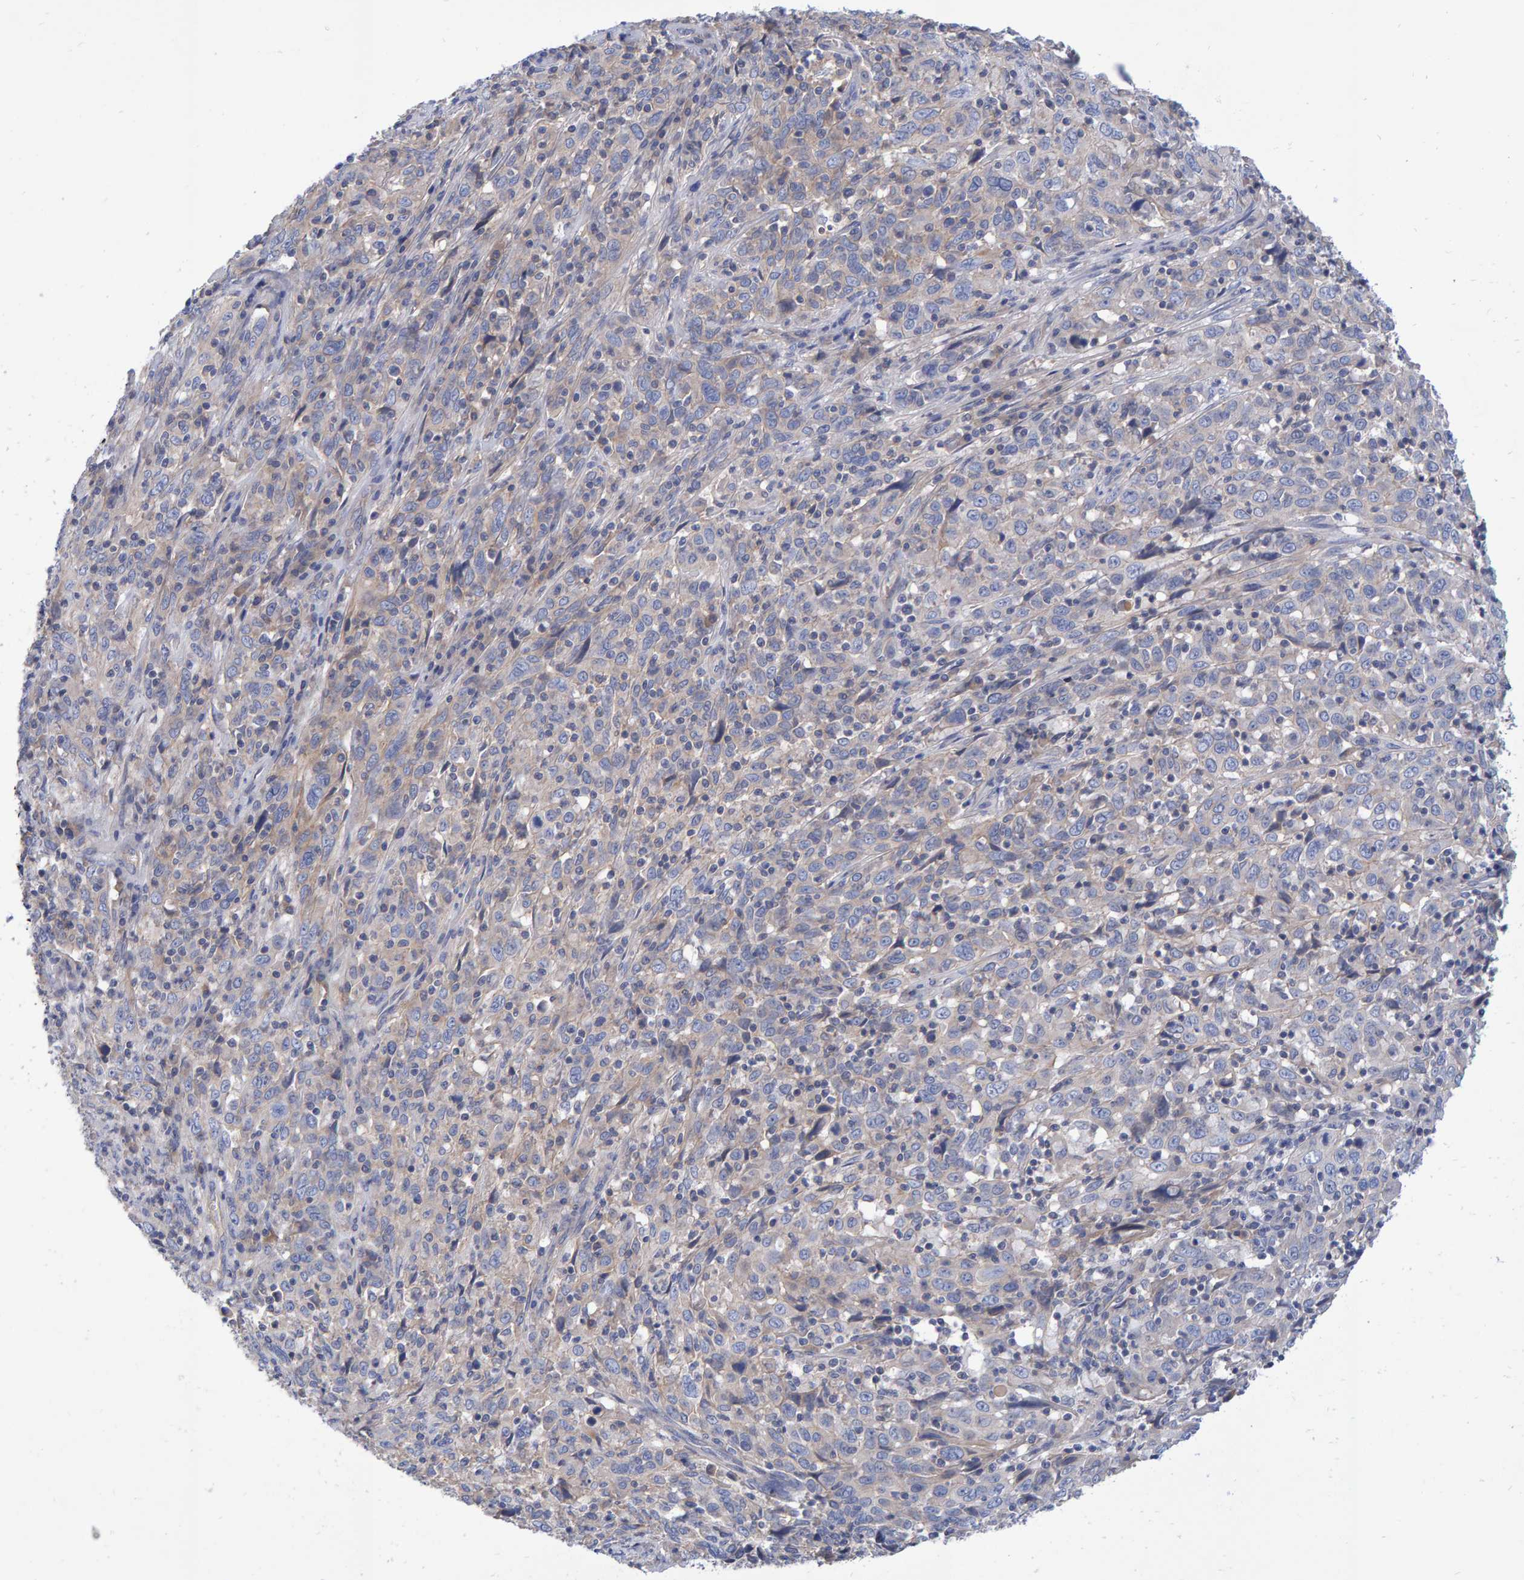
{"staining": {"intensity": "negative", "quantity": "none", "location": "none"}, "tissue": "cervical cancer", "cell_type": "Tumor cells", "image_type": "cancer", "snomed": [{"axis": "morphology", "description": "Squamous cell carcinoma, NOS"}, {"axis": "topography", "description": "Cervix"}], "caption": "A high-resolution micrograph shows IHC staining of cervical cancer, which displays no significant staining in tumor cells. (Stains: DAB (3,3'-diaminobenzidine) immunohistochemistry (IHC) with hematoxylin counter stain, Microscopy: brightfield microscopy at high magnification).", "gene": "EFR3A", "patient": {"sex": "female", "age": 46}}